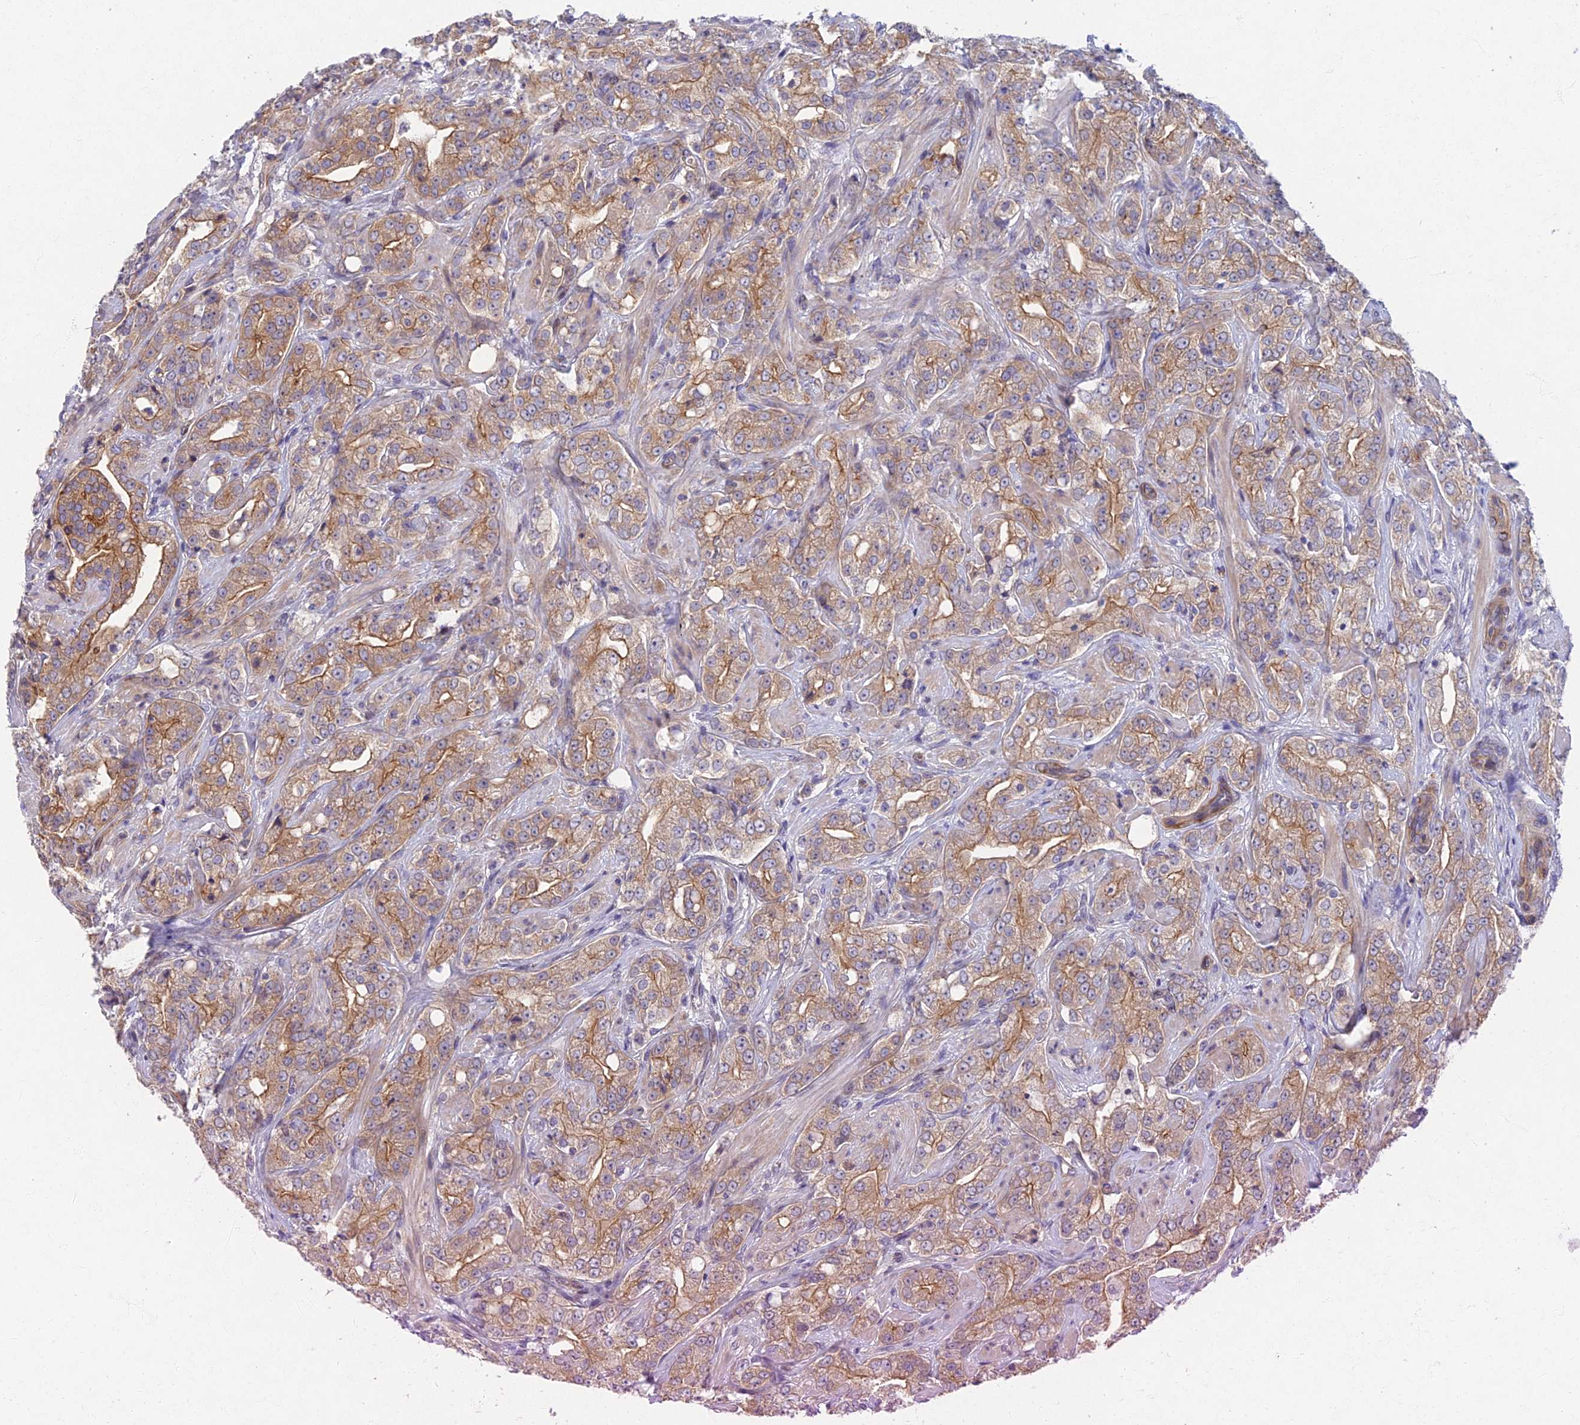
{"staining": {"intensity": "moderate", "quantity": ">75%", "location": "cytoplasmic/membranous"}, "tissue": "prostate cancer", "cell_type": "Tumor cells", "image_type": "cancer", "snomed": [{"axis": "morphology", "description": "Adenocarcinoma, Low grade"}, {"axis": "topography", "description": "Prostate"}], "caption": "Tumor cells exhibit moderate cytoplasmic/membranous positivity in about >75% of cells in prostate cancer.", "gene": "RHBDL2", "patient": {"sex": "male", "age": 67}}